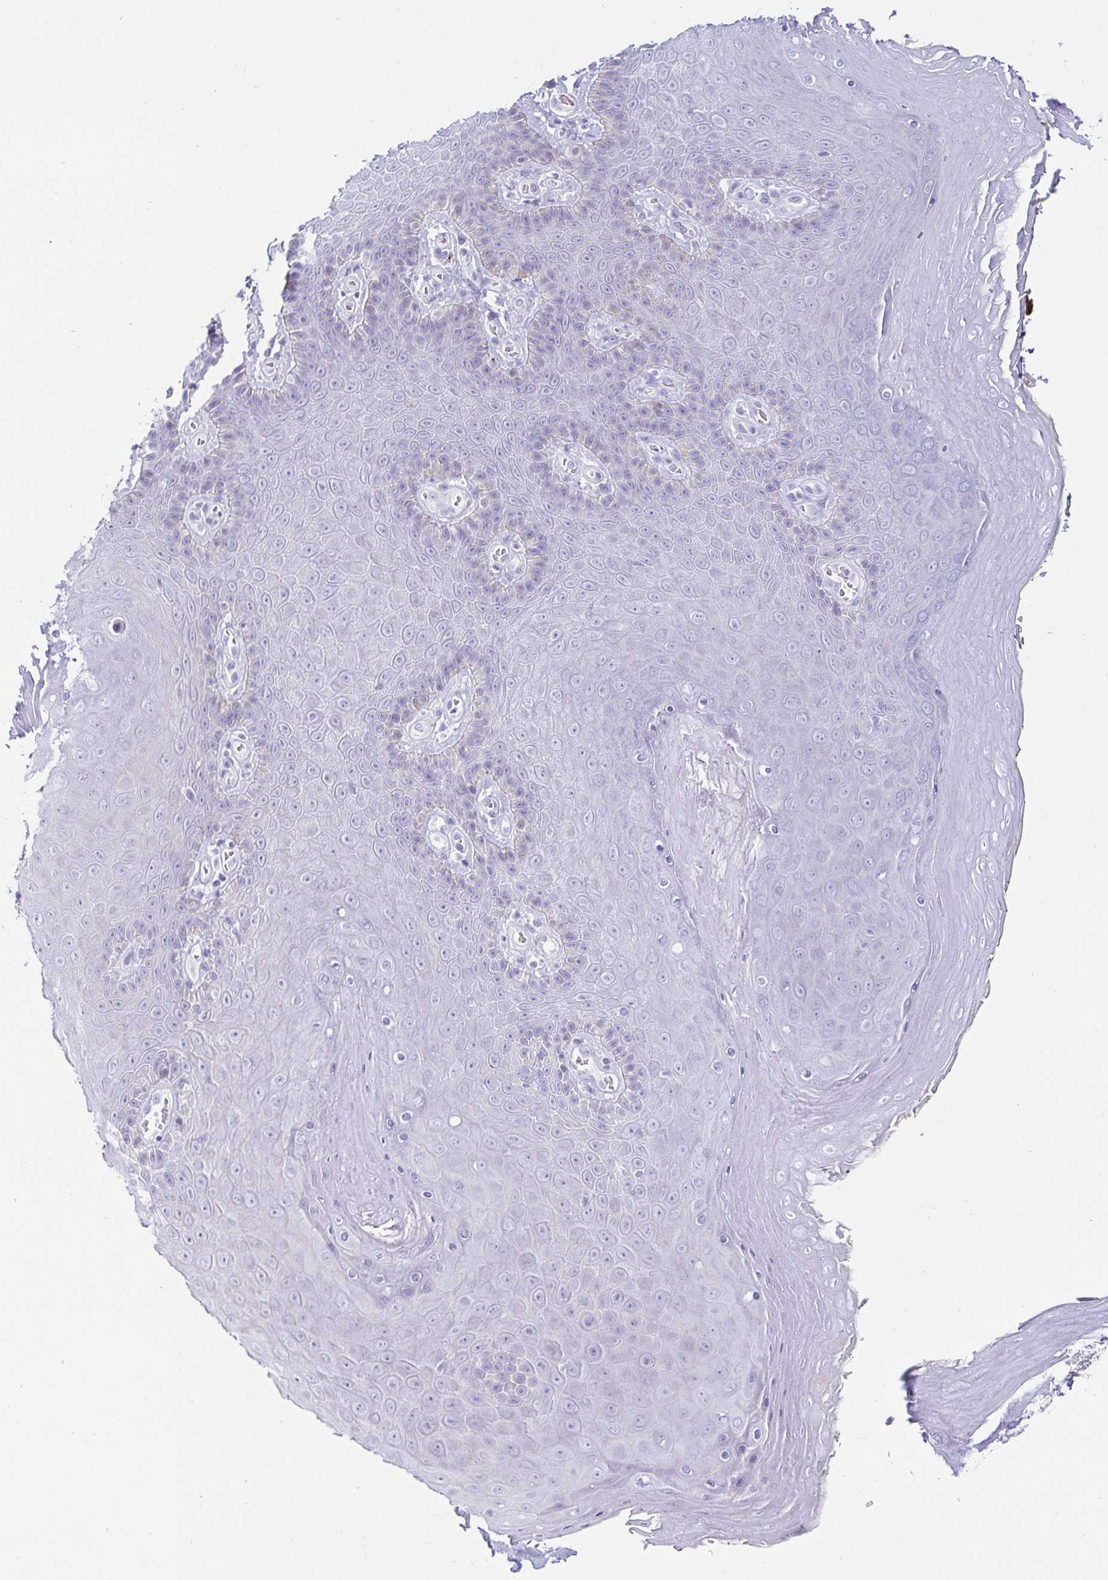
{"staining": {"intensity": "negative", "quantity": "none", "location": "none"}, "tissue": "skin", "cell_type": "Epidermal cells", "image_type": "normal", "snomed": [{"axis": "morphology", "description": "Normal tissue, NOS"}, {"axis": "topography", "description": "Anal"}, {"axis": "topography", "description": "Peripheral nerve tissue"}], "caption": "This histopathology image is of unremarkable skin stained with immunohistochemistry (IHC) to label a protein in brown with the nuclei are counter-stained blue. There is no expression in epidermal cells.", "gene": "C4orf17", "patient": {"sex": "male", "age": 53}}